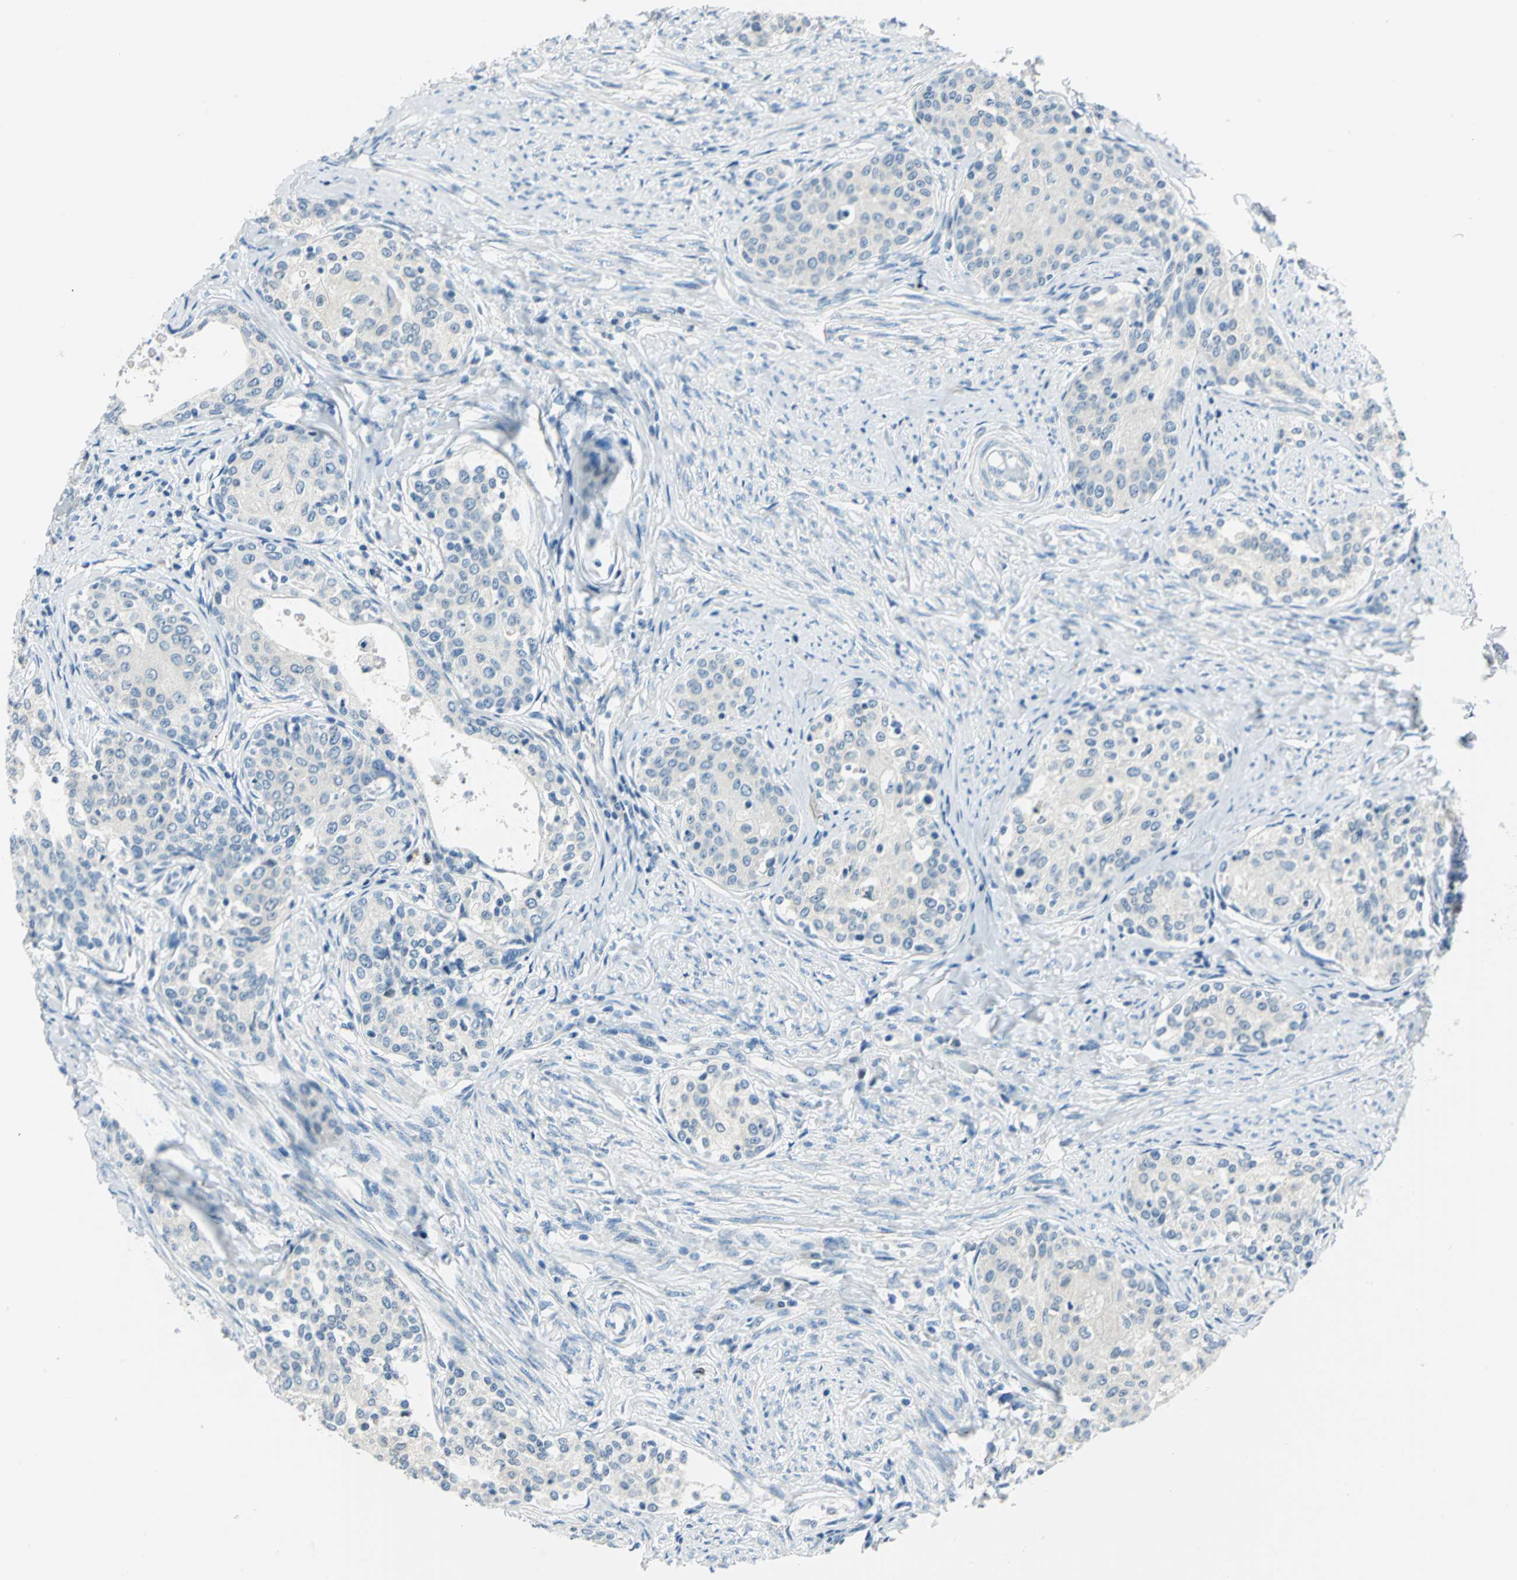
{"staining": {"intensity": "negative", "quantity": "none", "location": "none"}, "tissue": "cervical cancer", "cell_type": "Tumor cells", "image_type": "cancer", "snomed": [{"axis": "morphology", "description": "Squamous cell carcinoma, NOS"}, {"axis": "morphology", "description": "Adenocarcinoma, NOS"}, {"axis": "topography", "description": "Cervix"}], "caption": "This image is of cervical cancer stained with immunohistochemistry to label a protein in brown with the nuclei are counter-stained blue. There is no expression in tumor cells.", "gene": "AKR1A1", "patient": {"sex": "female", "age": 52}}